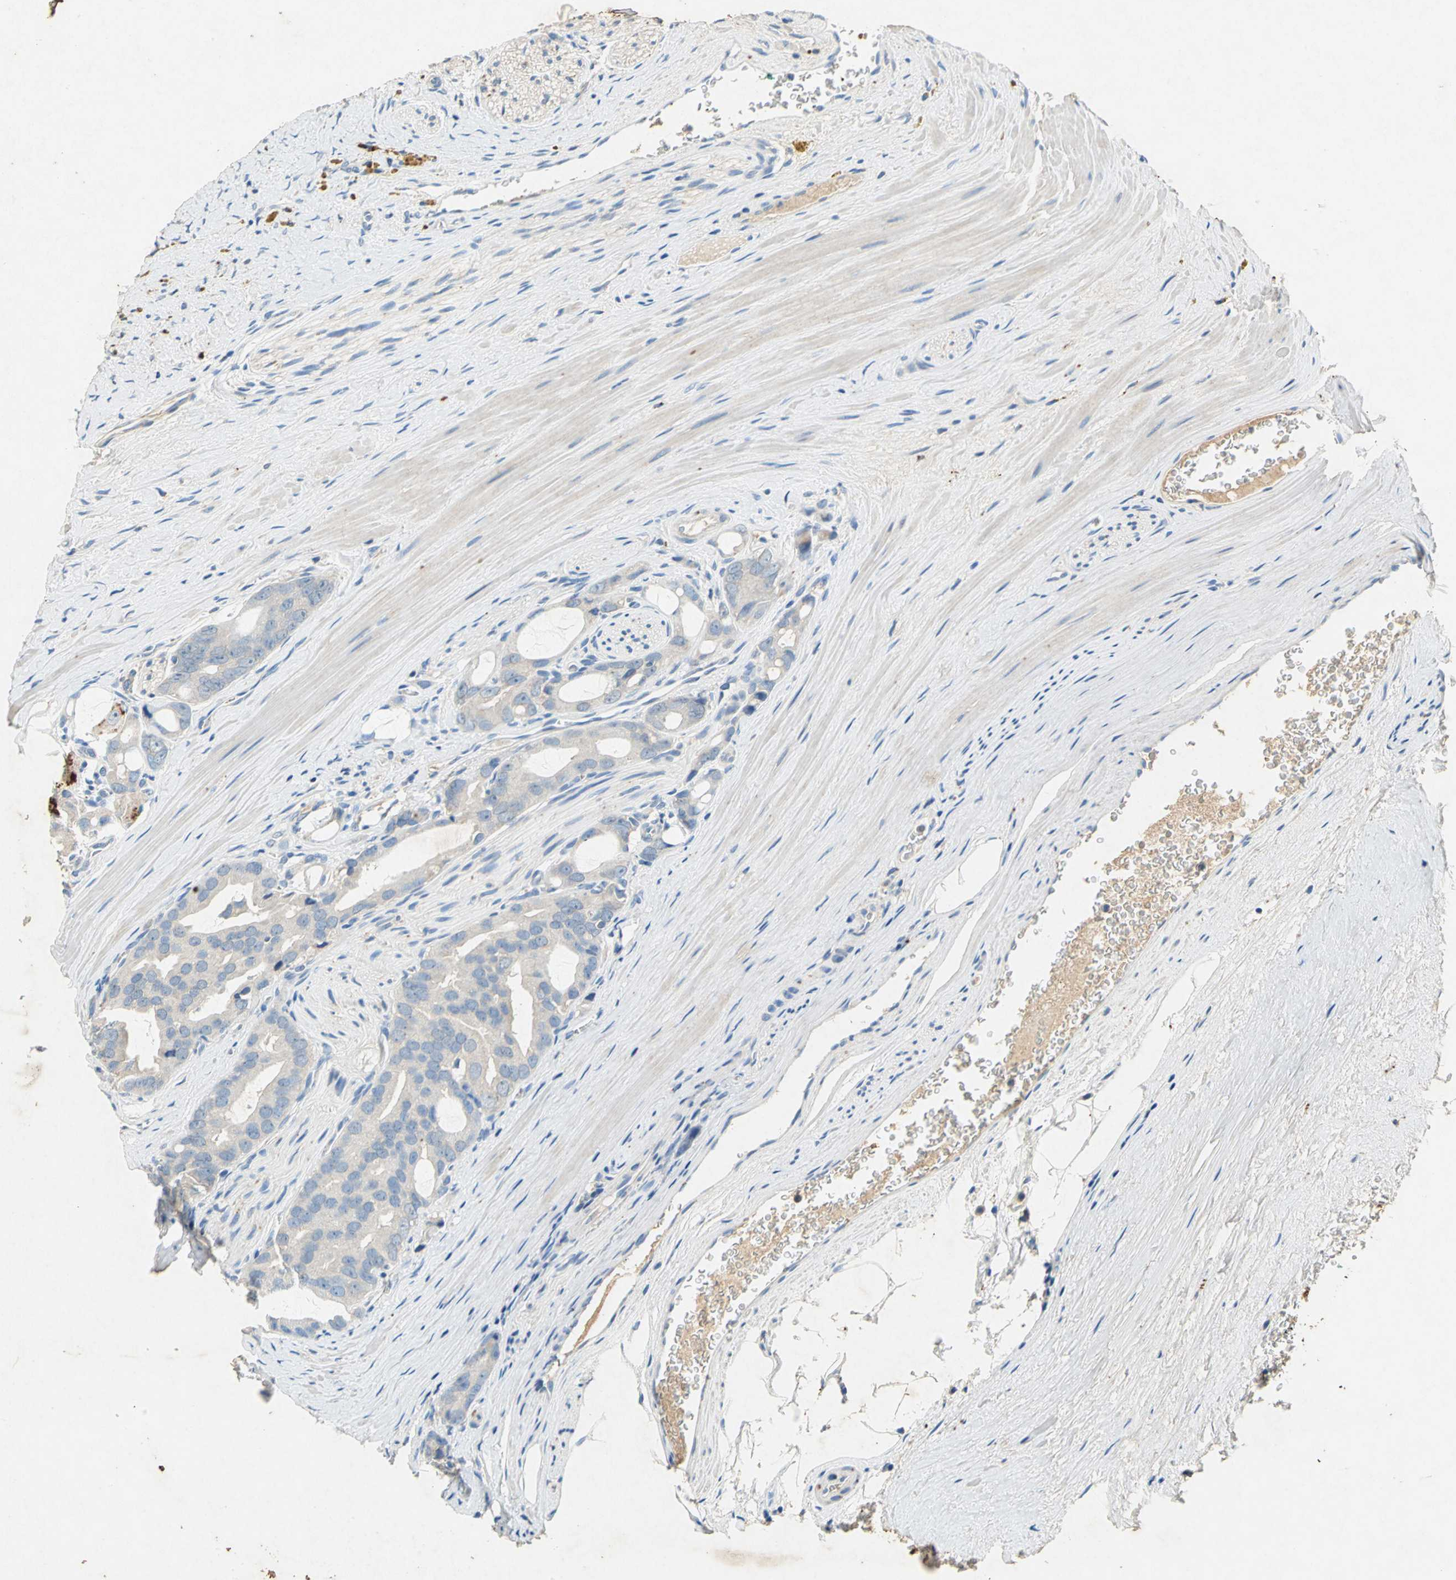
{"staining": {"intensity": "weak", "quantity": ">75%", "location": "cytoplasmic/membranous"}, "tissue": "prostate cancer", "cell_type": "Tumor cells", "image_type": "cancer", "snomed": [{"axis": "morphology", "description": "Adenocarcinoma, Medium grade"}, {"axis": "topography", "description": "Prostate"}], "caption": "Protein expression by immunohistochemistry shows weak cytoplasmic/membranous expression in approximately >75% of tumor cells in prostate cancer.", "gene": "ADAMTS5", "patient": {"sex": "male", "age": 53}}